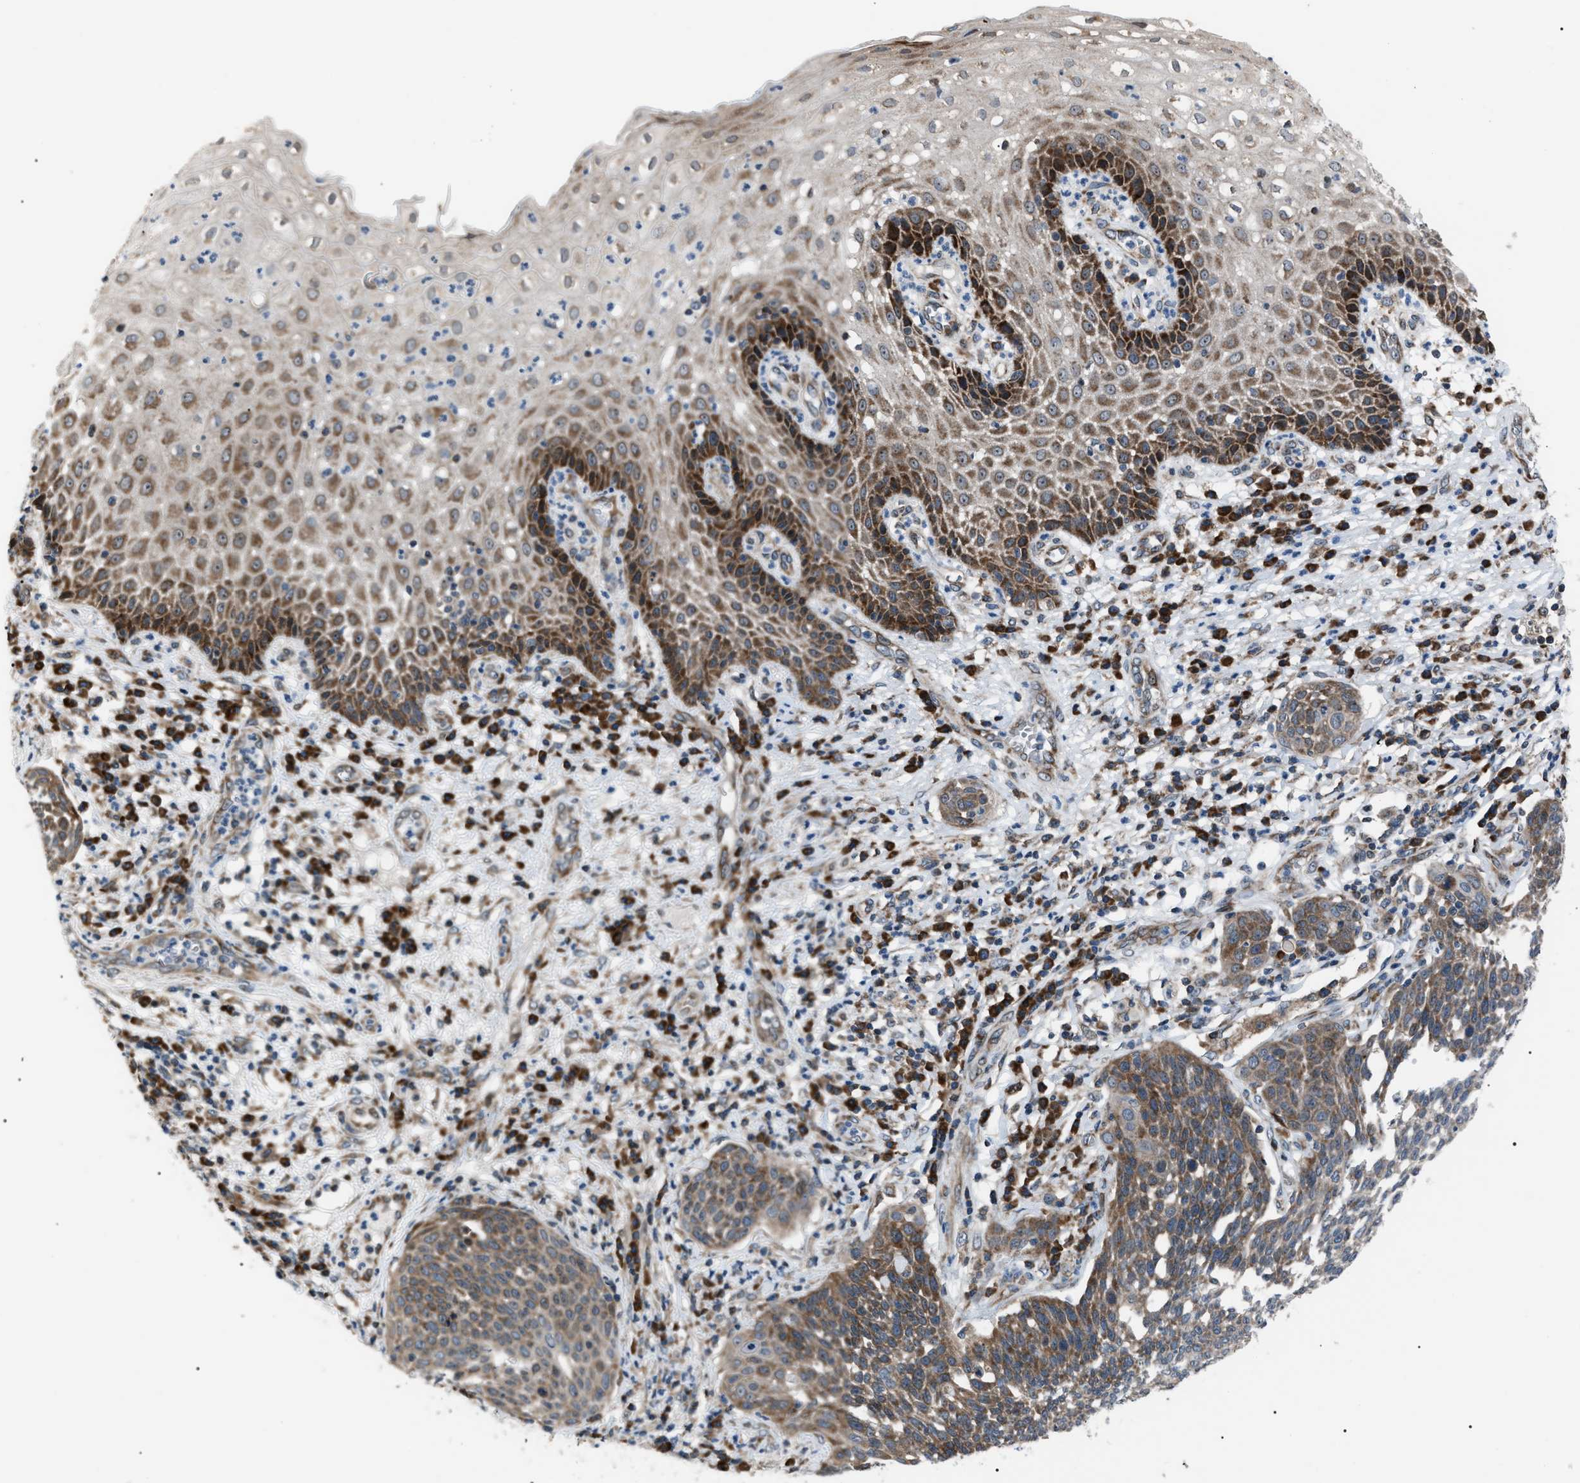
{"staining": {"intensity": "moderate", "quantity": ">75%", "location": "cytoplasmic/membranous"}, "tissue": "cervical cancer", "cell_type": "Tumor cells", "image_type": "cancer", "snomed": [{"axis": "morphology", "description": "Squamous cell carcinoma, NOS"}, {"axis": "topography", "description": "Cervix"}], "caption": "Cervical cancer (squamous cell carcinoma) stained with DAB IHC exhibits medium levels of moderate cytoplasmic/membranous expression in about >75% of tumor cells.", "gene": "AGO2", "patient": {"sex": "female", "age": 34}}